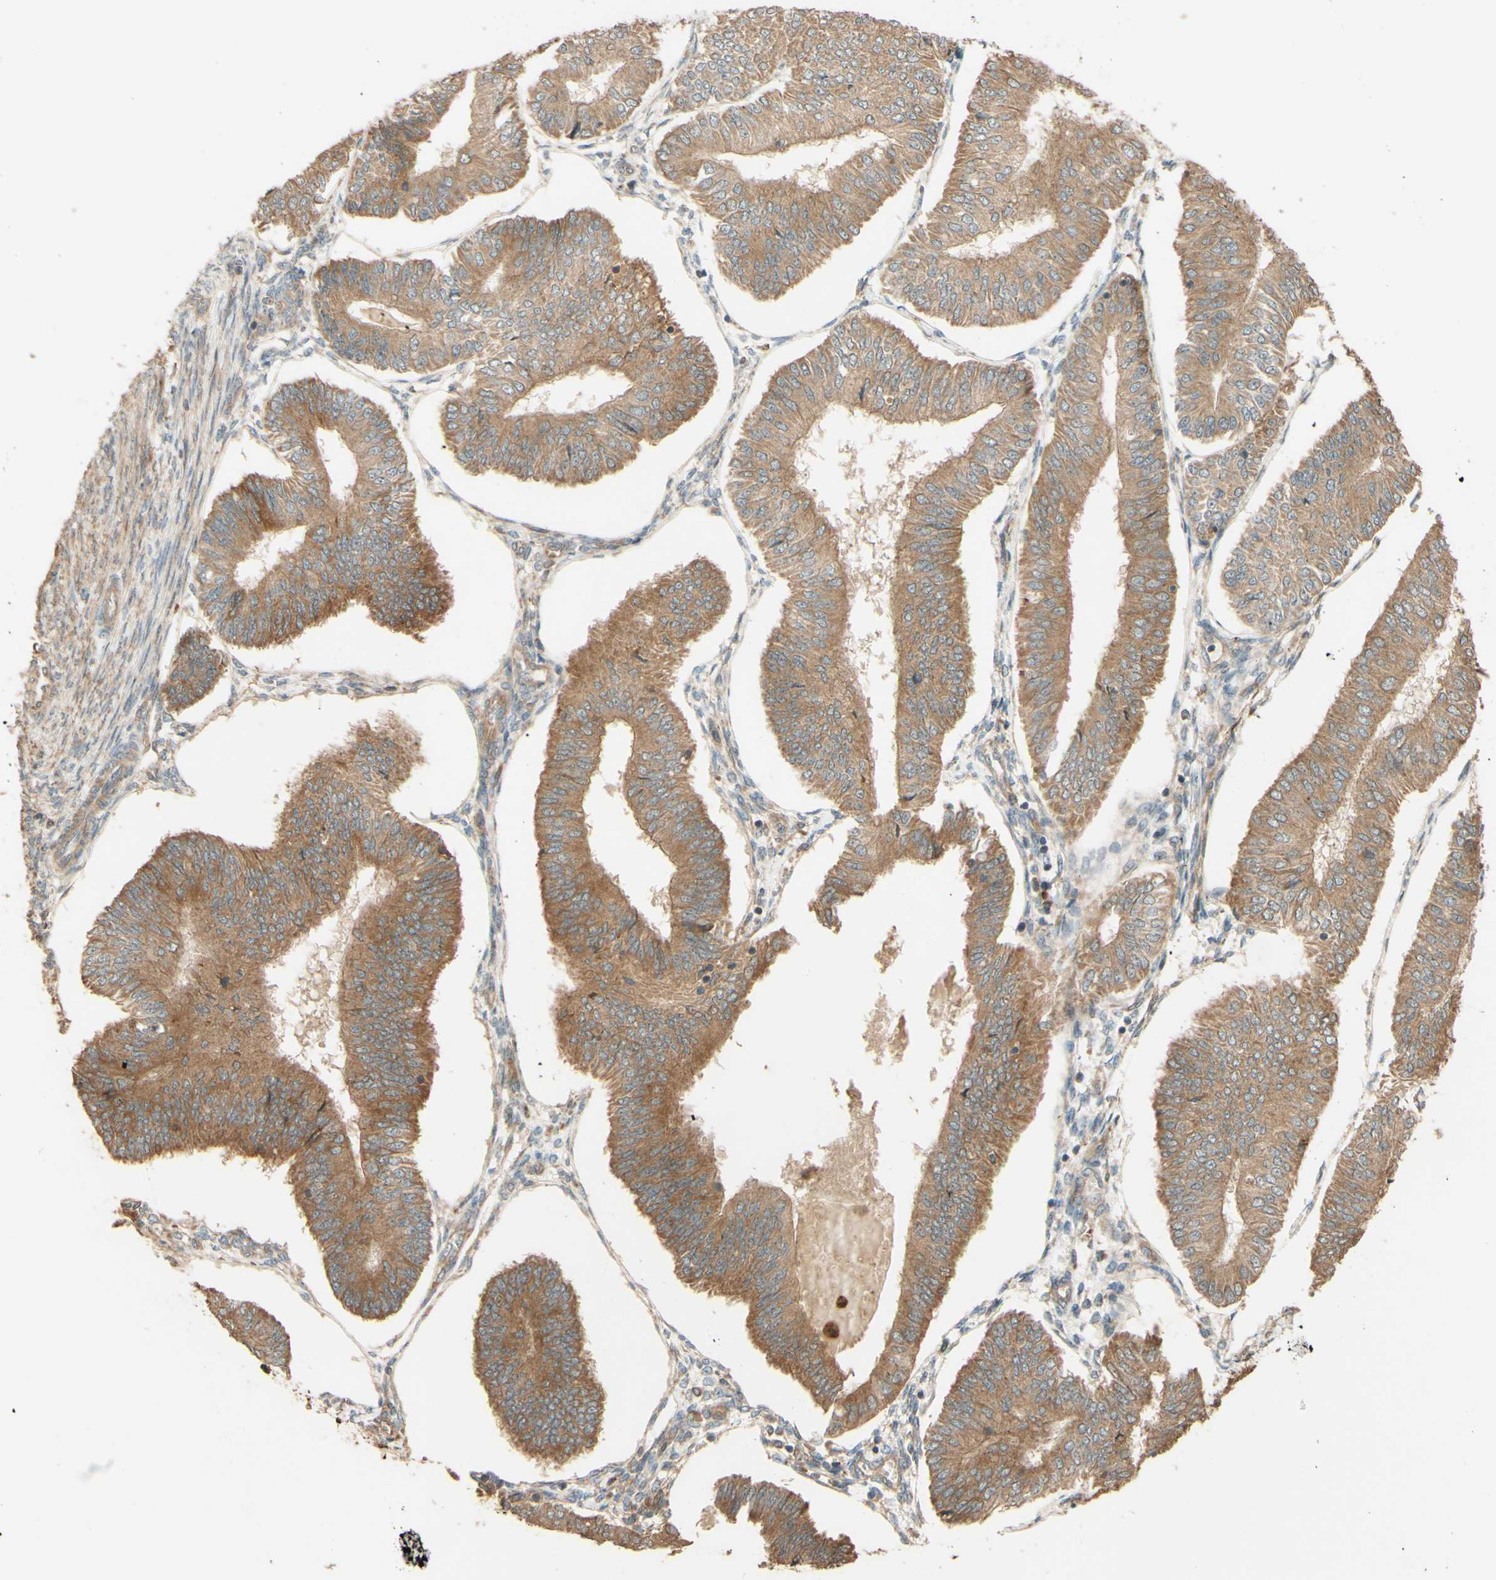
{"staining": {"intensity": "moderate", "quantity": ">75%", "location": "cytoplasmic/membranous"}, "tissue": "endometrial cancer", "cell_type": "Tumor cells", "image_type": "cancer", "snomed": [{"axis": "morphology", "description": "Adenocarcinoma, NOS"}, {"axis": "topography", "description": "Endometrium"}], "caption": "Moderate cytoplasmic/membranous expression is identified in about >75% of tumor cells in endometrial adenocarcinoma. (DAB (3,3'-diaminobenzidine) IHC with brightfield microscopy, high magnification).", "gene": "RNF19A", "patient": {"sex": "female", "age": 58}}